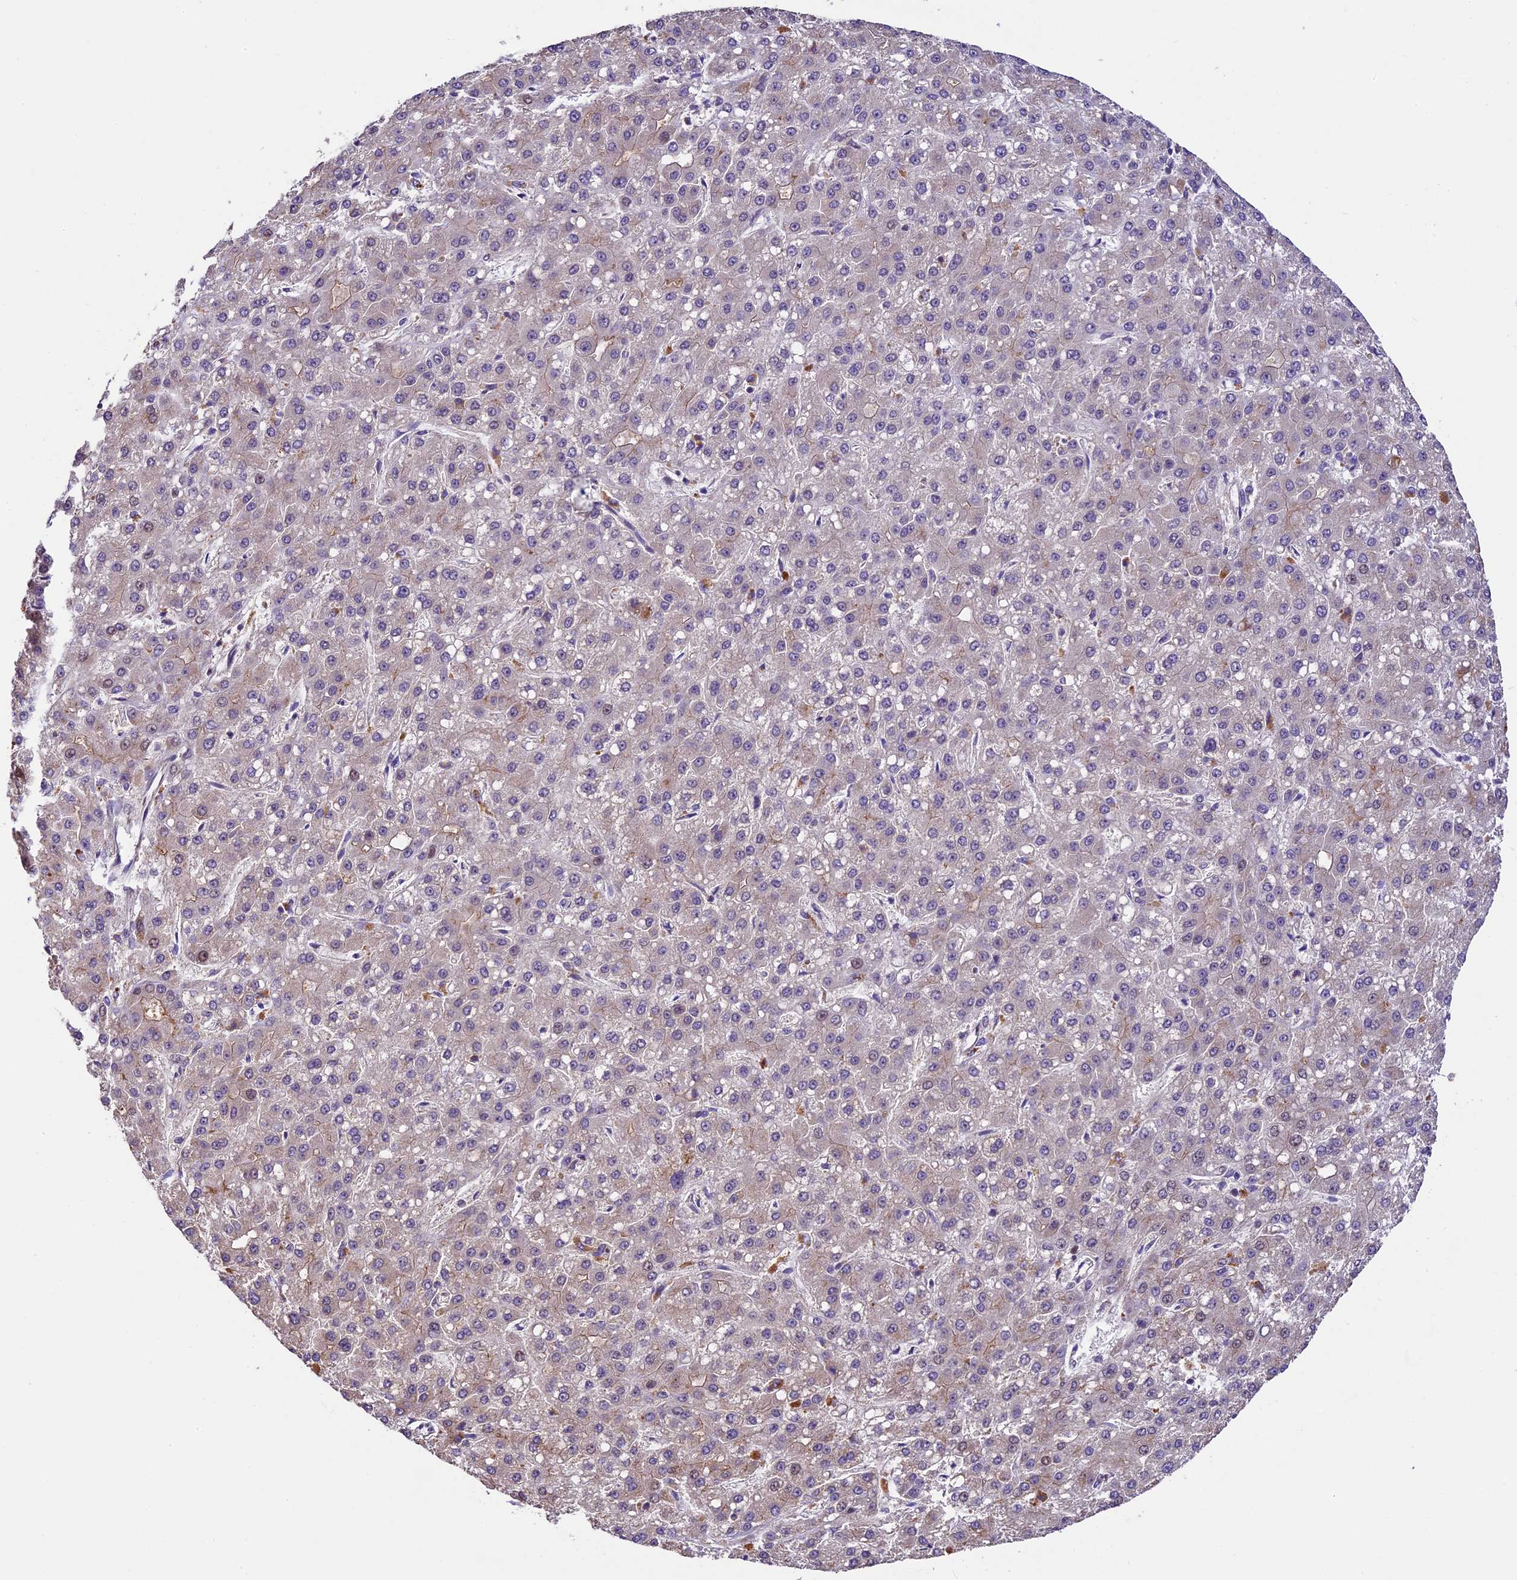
{"staining": {"intensity": "negative", "quantity": "none", "location": "none"}, "tissue": "liver cancer", "cell_type": "Tumor cells", "image_type": "cancer", "snomed": [{"axis": "morphology", "description": "Carcinoma, Hepatocellular, NOS"}, {"axis": "topography", "description": "Liver"}], "caption": "The immunohistochemistry histopathology image has no significant positivity in tumor cells of liver hepatocellular carcinoma tissue.", "gene": "DGKH", "patient": {"sex": "male", "age": 67}}